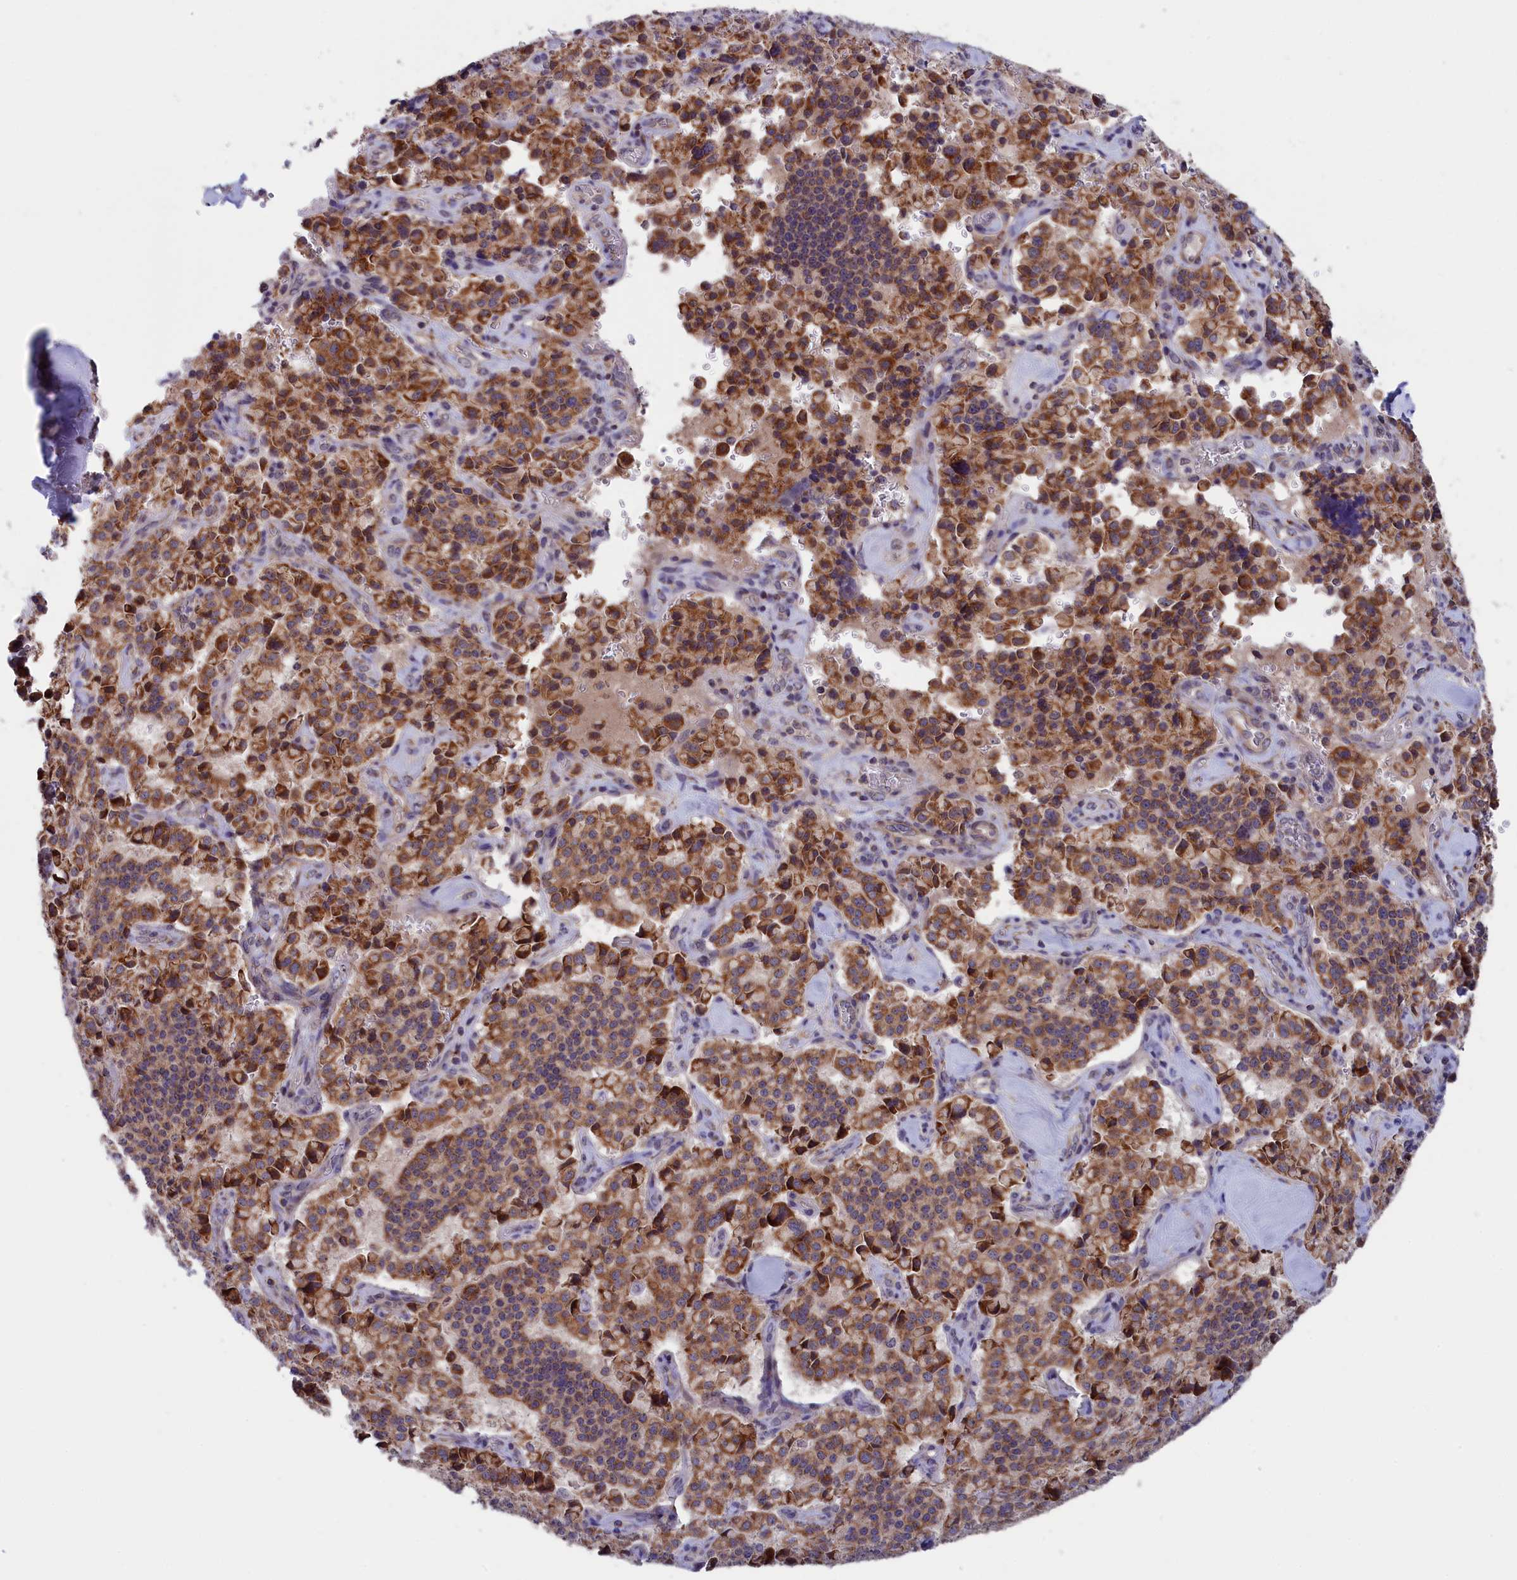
{"staining": {"intensity": "moderate", "quantity": ">75%", "location": "cytoplasmic/membranous"}, "tissue": "pancreatic cancer", "cell_type": "Tumor cells", "image_type": "cancer", "snomed": [{"axis": "morphology", "description": "Adenocarcinoma, NOS"}, {"axis": "topography", "description": "Pancreas"}], "caption": "Immunohistochemical staining of adenocarcinoma (pancreatic) displays moderate cytoplasmic/membranous protein expression in about >75% of tumor cells. (DAB = brown stain, brightfield microscopy at high magnification).", "gene": "TIMM44", "patient": {"sex": "male", "age": 65}}